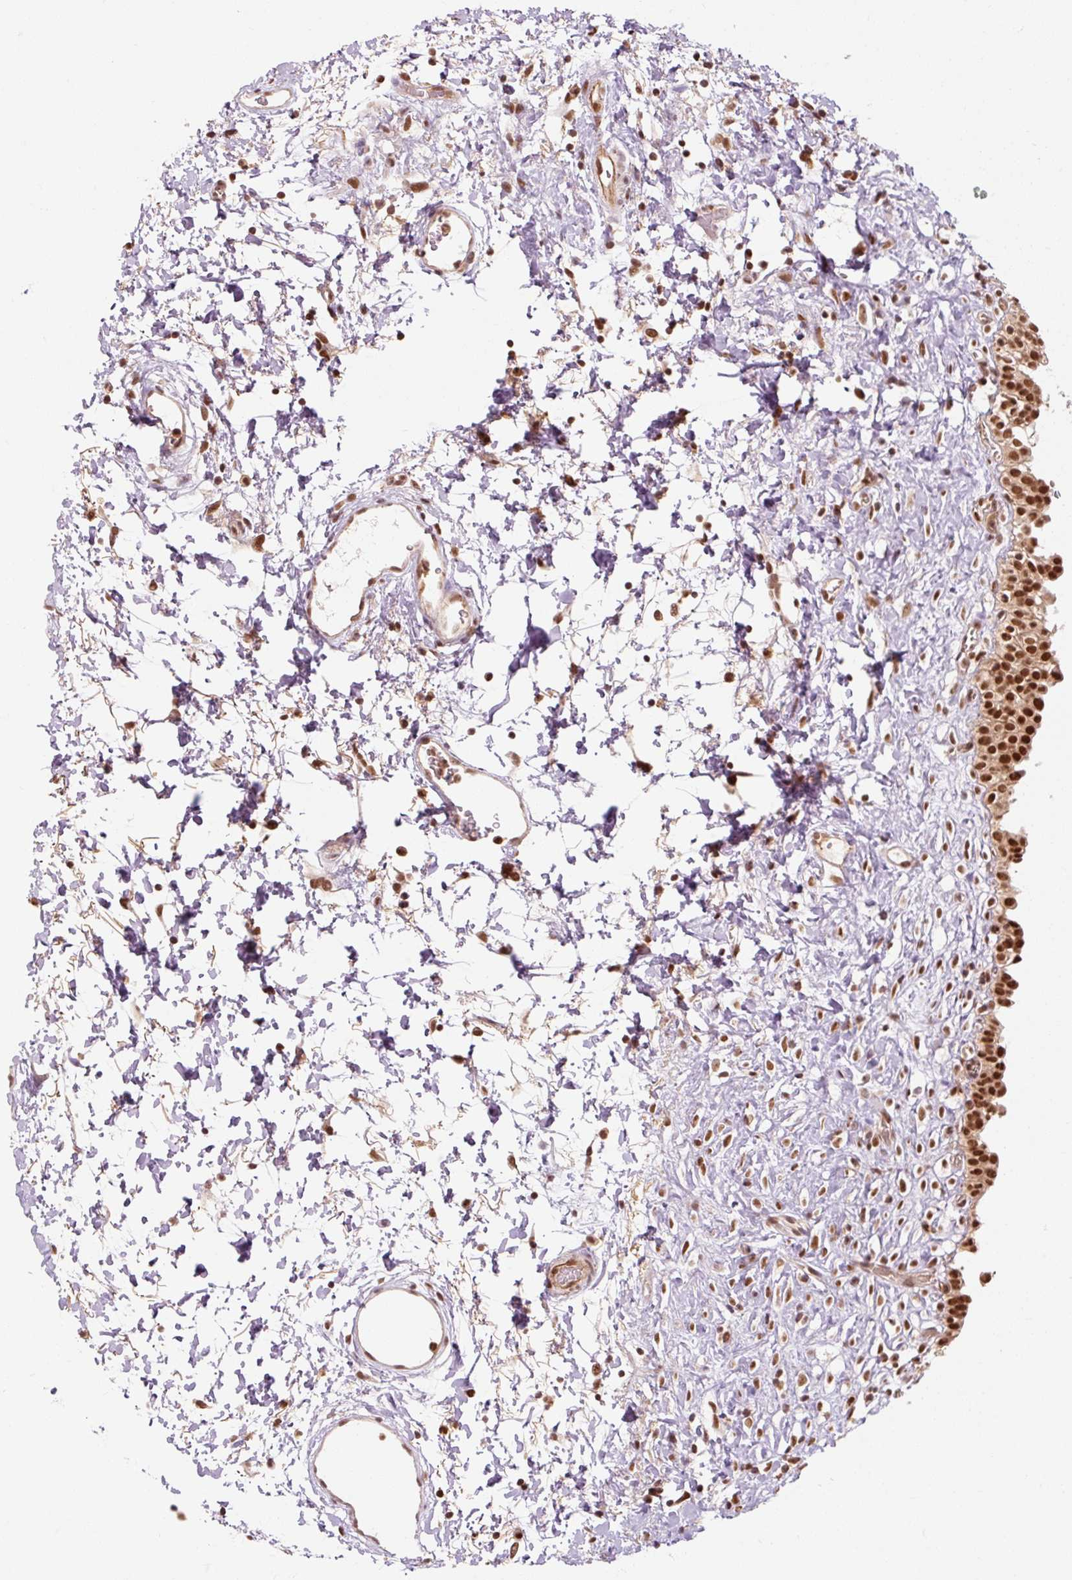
{"staining": {"intensity": "strong", "quantity": ">75%", "location": "nuclear"}, "tissue": "urinary bladder", "cell_type": "Urothelial cells", "image_type": "normal", "snomed": [{"axis": "morphology", "description": "Normal tissue, NOS"}, {"axis": "topography", "description": "Urinary bladder"}], "caption": "Immunohistochemical staining of unremarkable urinary bladder exhibits >75% levels of strong nuclear protein staining in about >75% of urothelial cells.", "gene": "CSTF1", "patient": {"sex": "male", "age": 51}}